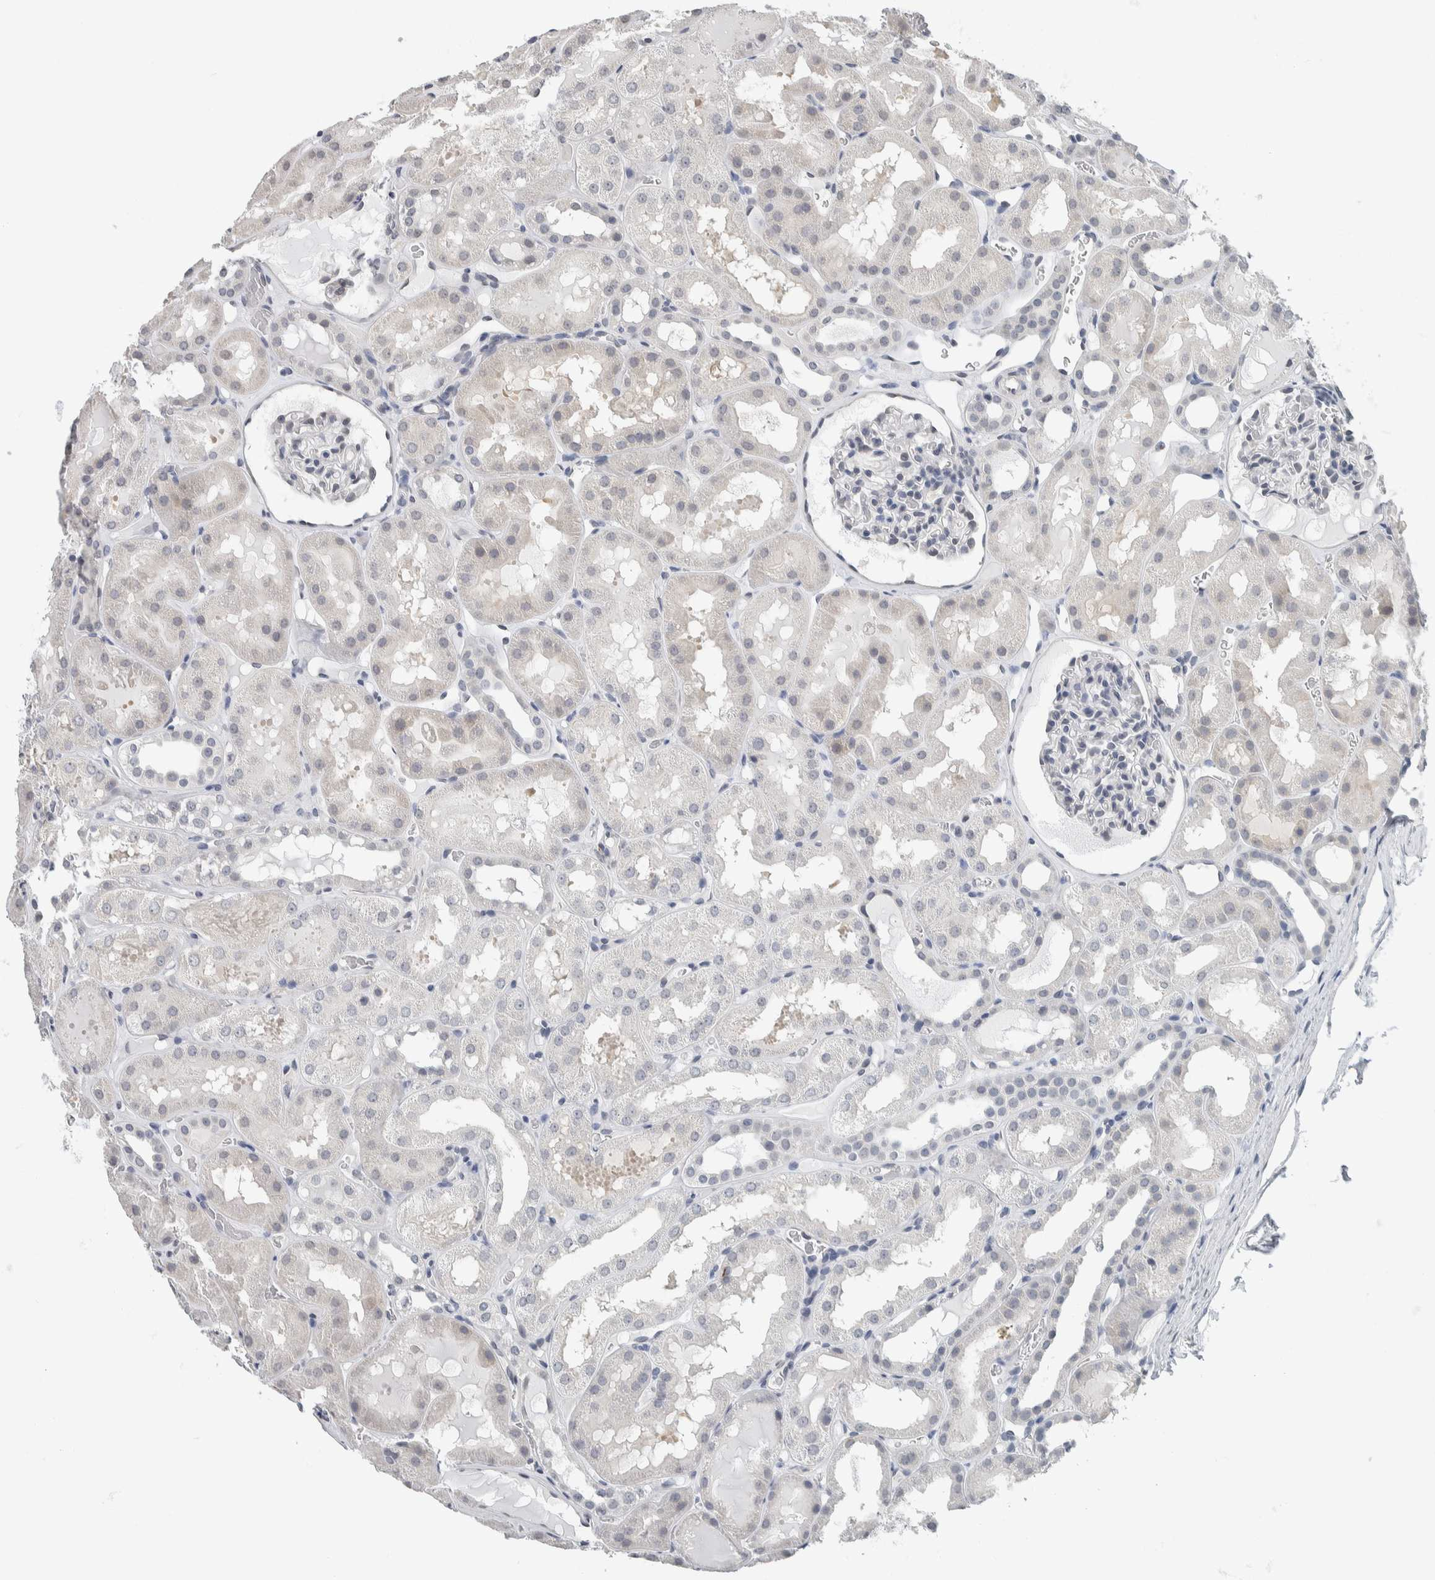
{"staining": {"intensity": "negative", "quantity": "none", "location": "none"}, "tissue": "kidney", "cell_type": "Cells in glomeruli", "image_type": "normal", "snomed": [{"axis": "morphology", "description": "Normal tissue, NOS"}, {"axis": "topography", "description": "Kidney"}, {"axis": "topography", "description": "Urinary bladder"}], "caption": "A photomicrograph of human kidney is negative for staining in cells in glomeruli. (Brightfield microscopy of DAB (3,3'-diaminobenzidine) immunohistochemistry (IHC) at high magnification).", "gene": "NEFM", "patient": {"sex": "male", "age": 16}}